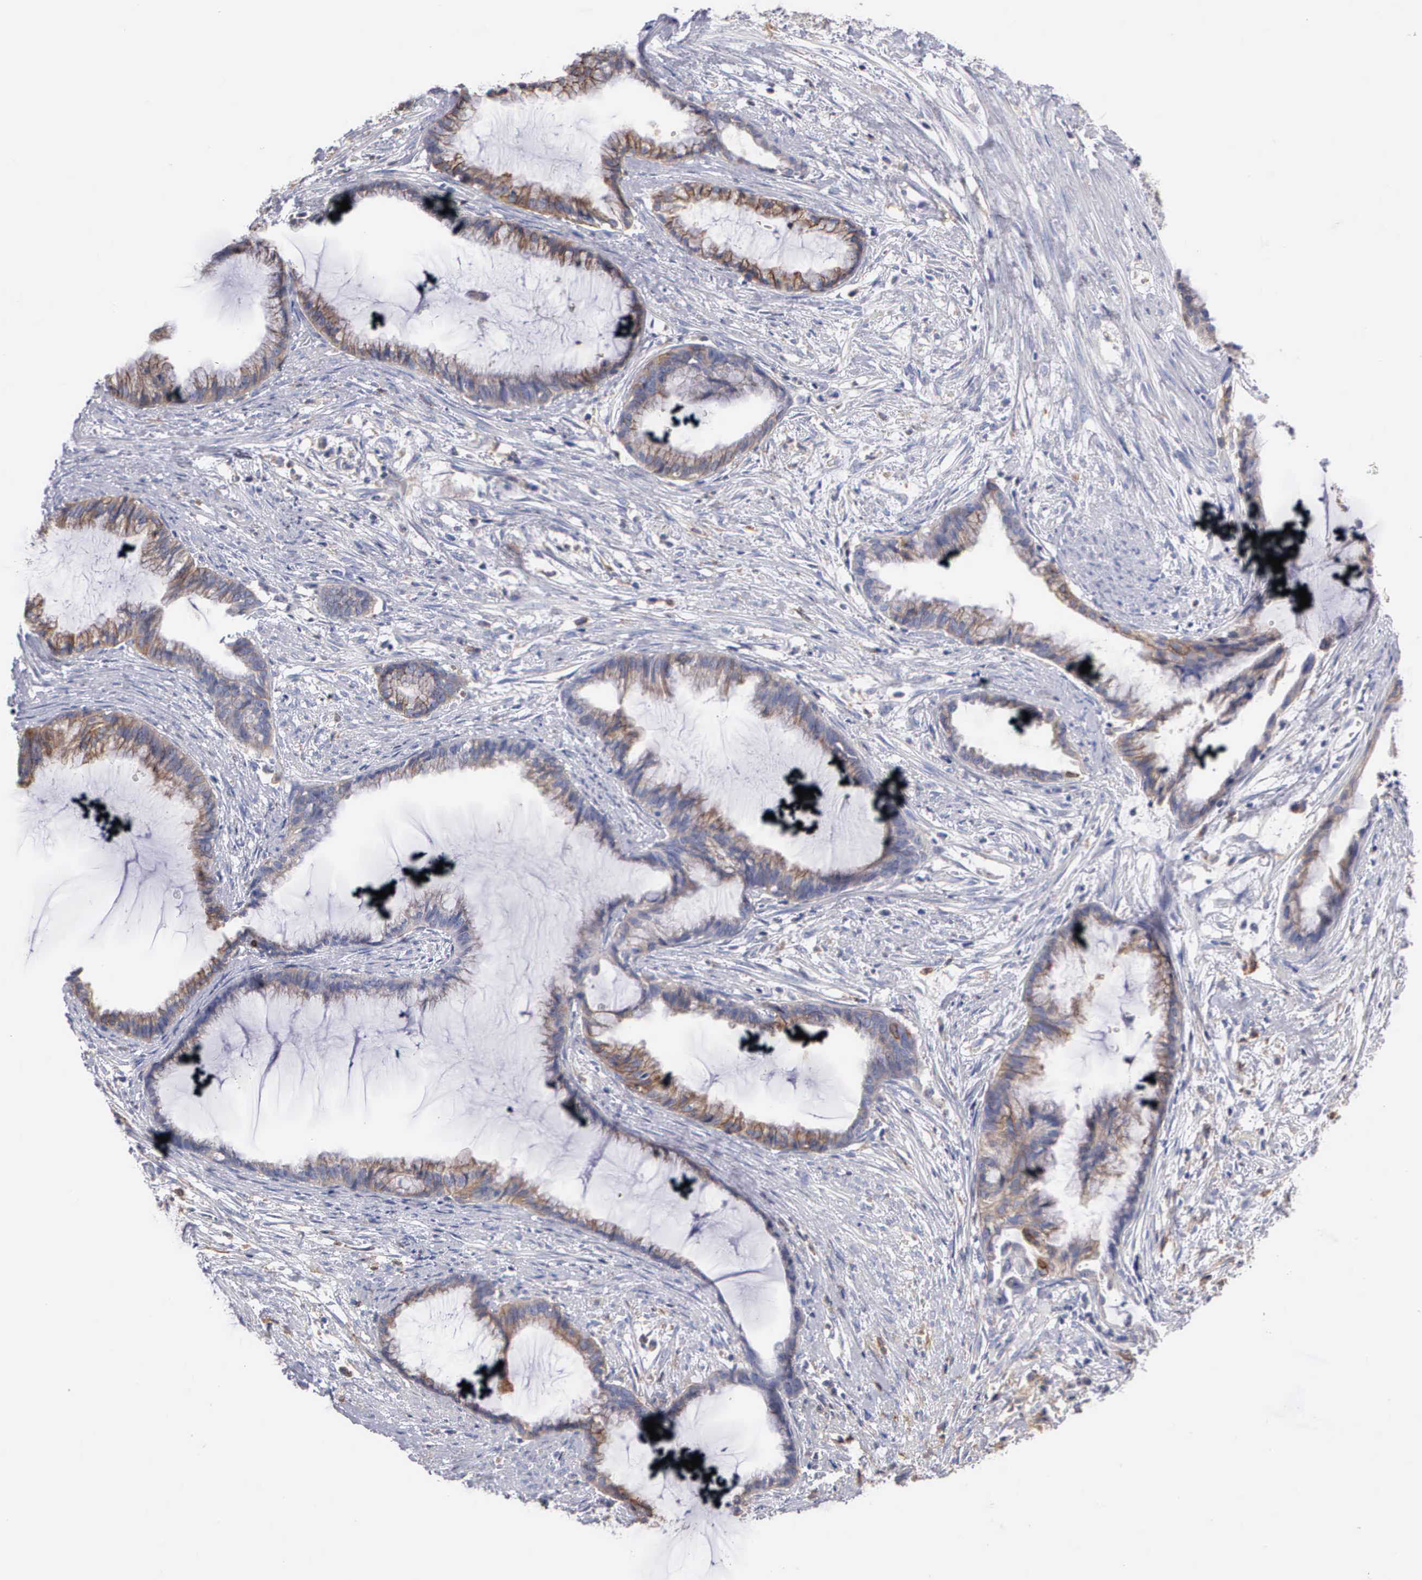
{"staining": {"intensity": "moderate", "quantity": "25%-75%", "location": "cytoplasmic/membranous"}, "tissue": "endometrial cancer", "cell_type": "Tumor cells", "image_type": "cancer", "snomed": [{"axis": "morphology", "description": "Adenocarcinoma, NOS"}, {"axis": "topography", "description": "Endometrium"}], "caption": "A photomicrograph of adenocarcinoma (endometrial) stained for a protein exhibits moderate cytoplasmic/membranous brown staining in tumor cells. The protein is stained brown, and the nuclei are stained in blue (DAB IHC with brightfield microscopy, high magnification).", "gene": "PTGS2", "patient": {"sex": "female", "age": 86}}